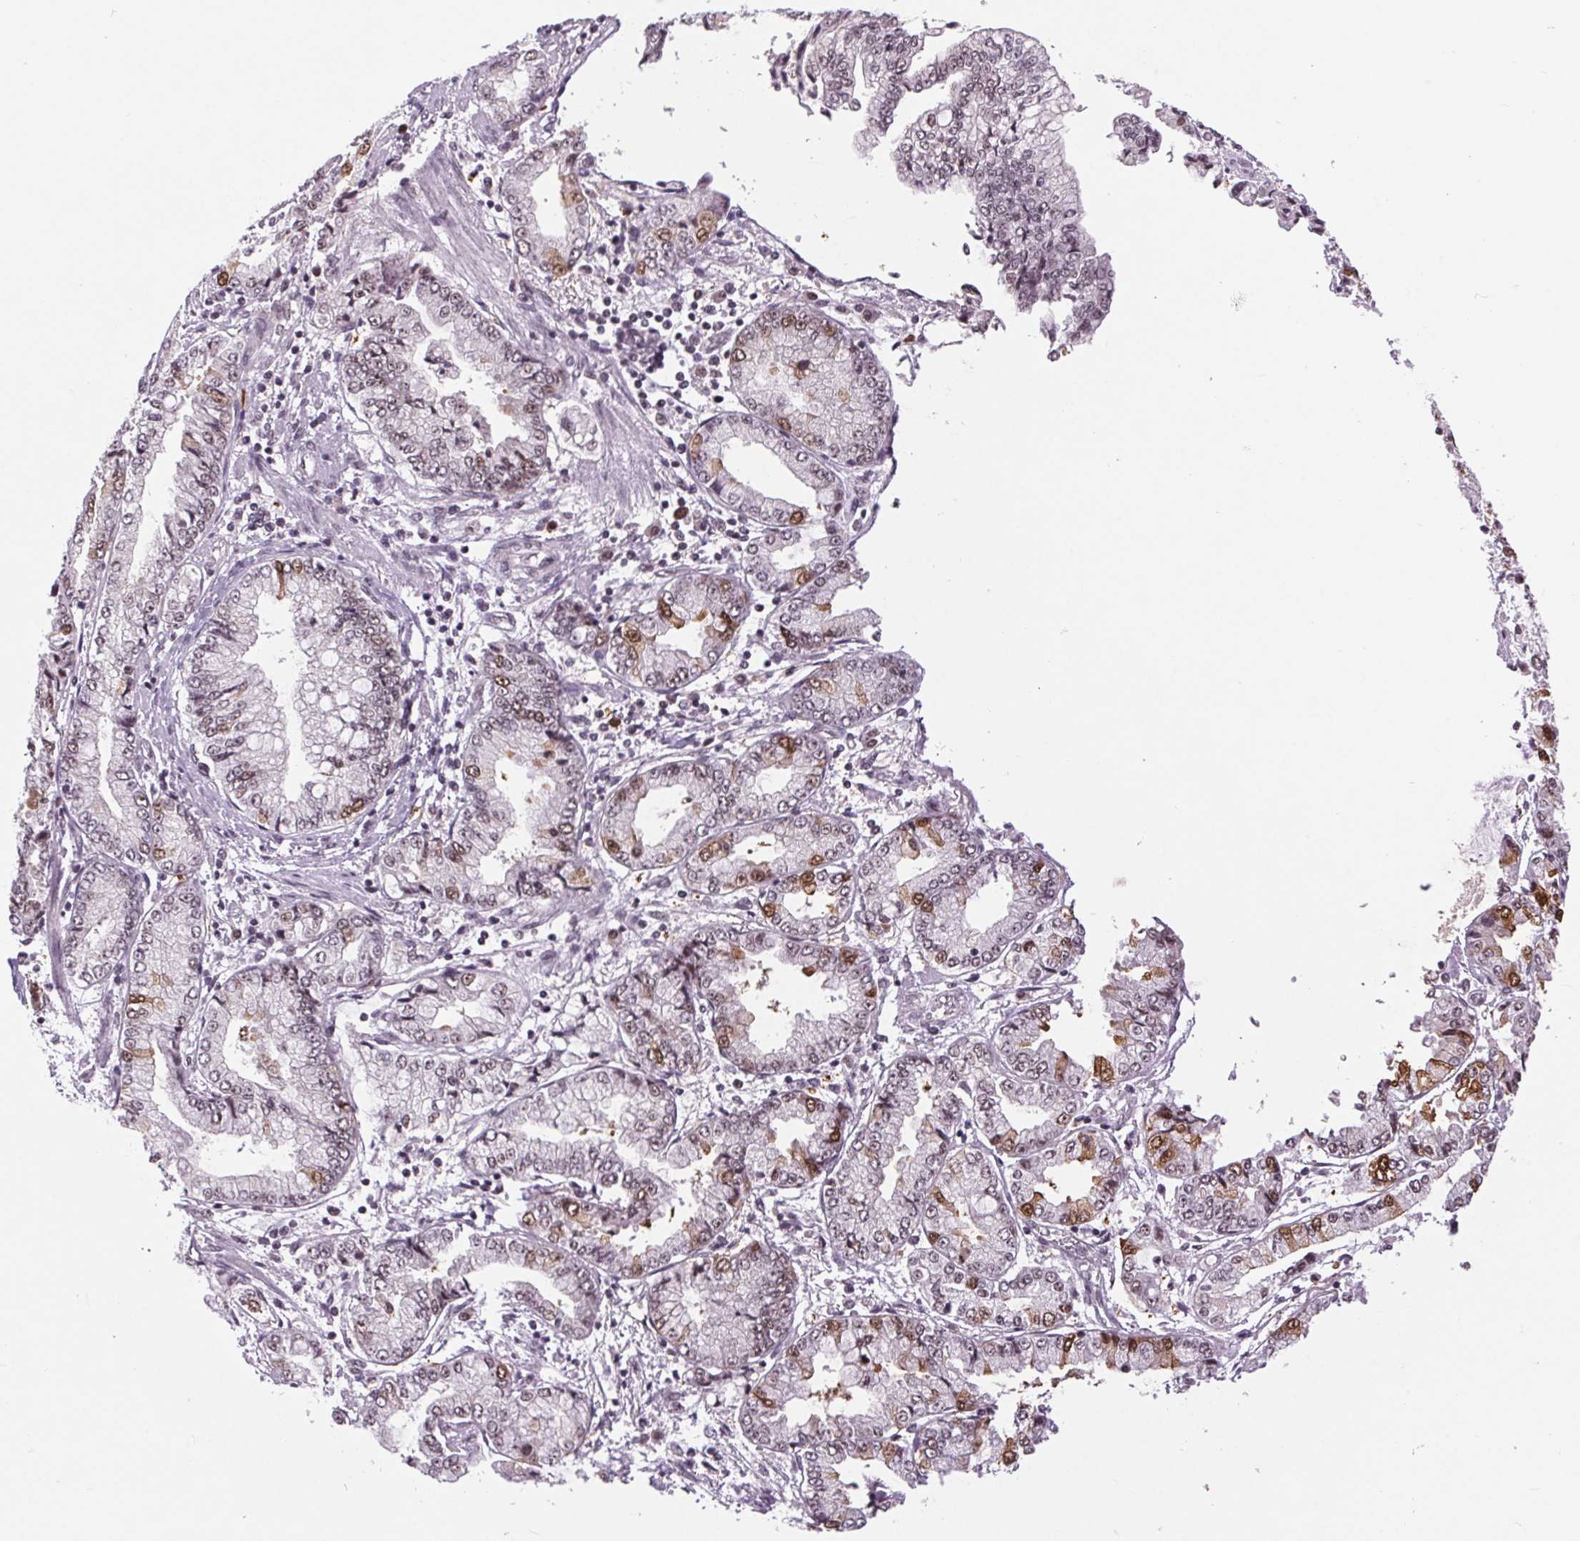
{"staining": {"intensity": "moderate", "quantity": "<25%", "location": "cytoplasmic/membranous,nuclear"}, "tissue": "stomach cancer", "cell_type": "Tumor cells", "image_type": "cancer", "snomed": [{"axis": "morphology", "description": "Adenocarcinoma, NOS"}, {"axis": "topography", "description": "Stomach, upper"}], "caption": "Stomach adenocarcinoma stained with DAB (3,3'-diaminobenzidine) immunohistochemistry (IHC) reveals low levels of moderate cytoplasmic/membranous and nuclear staining in approximately <25% of tumor cells.", "gene": "CD2BP2", "patient": {"sex": "female", "age": 74}}